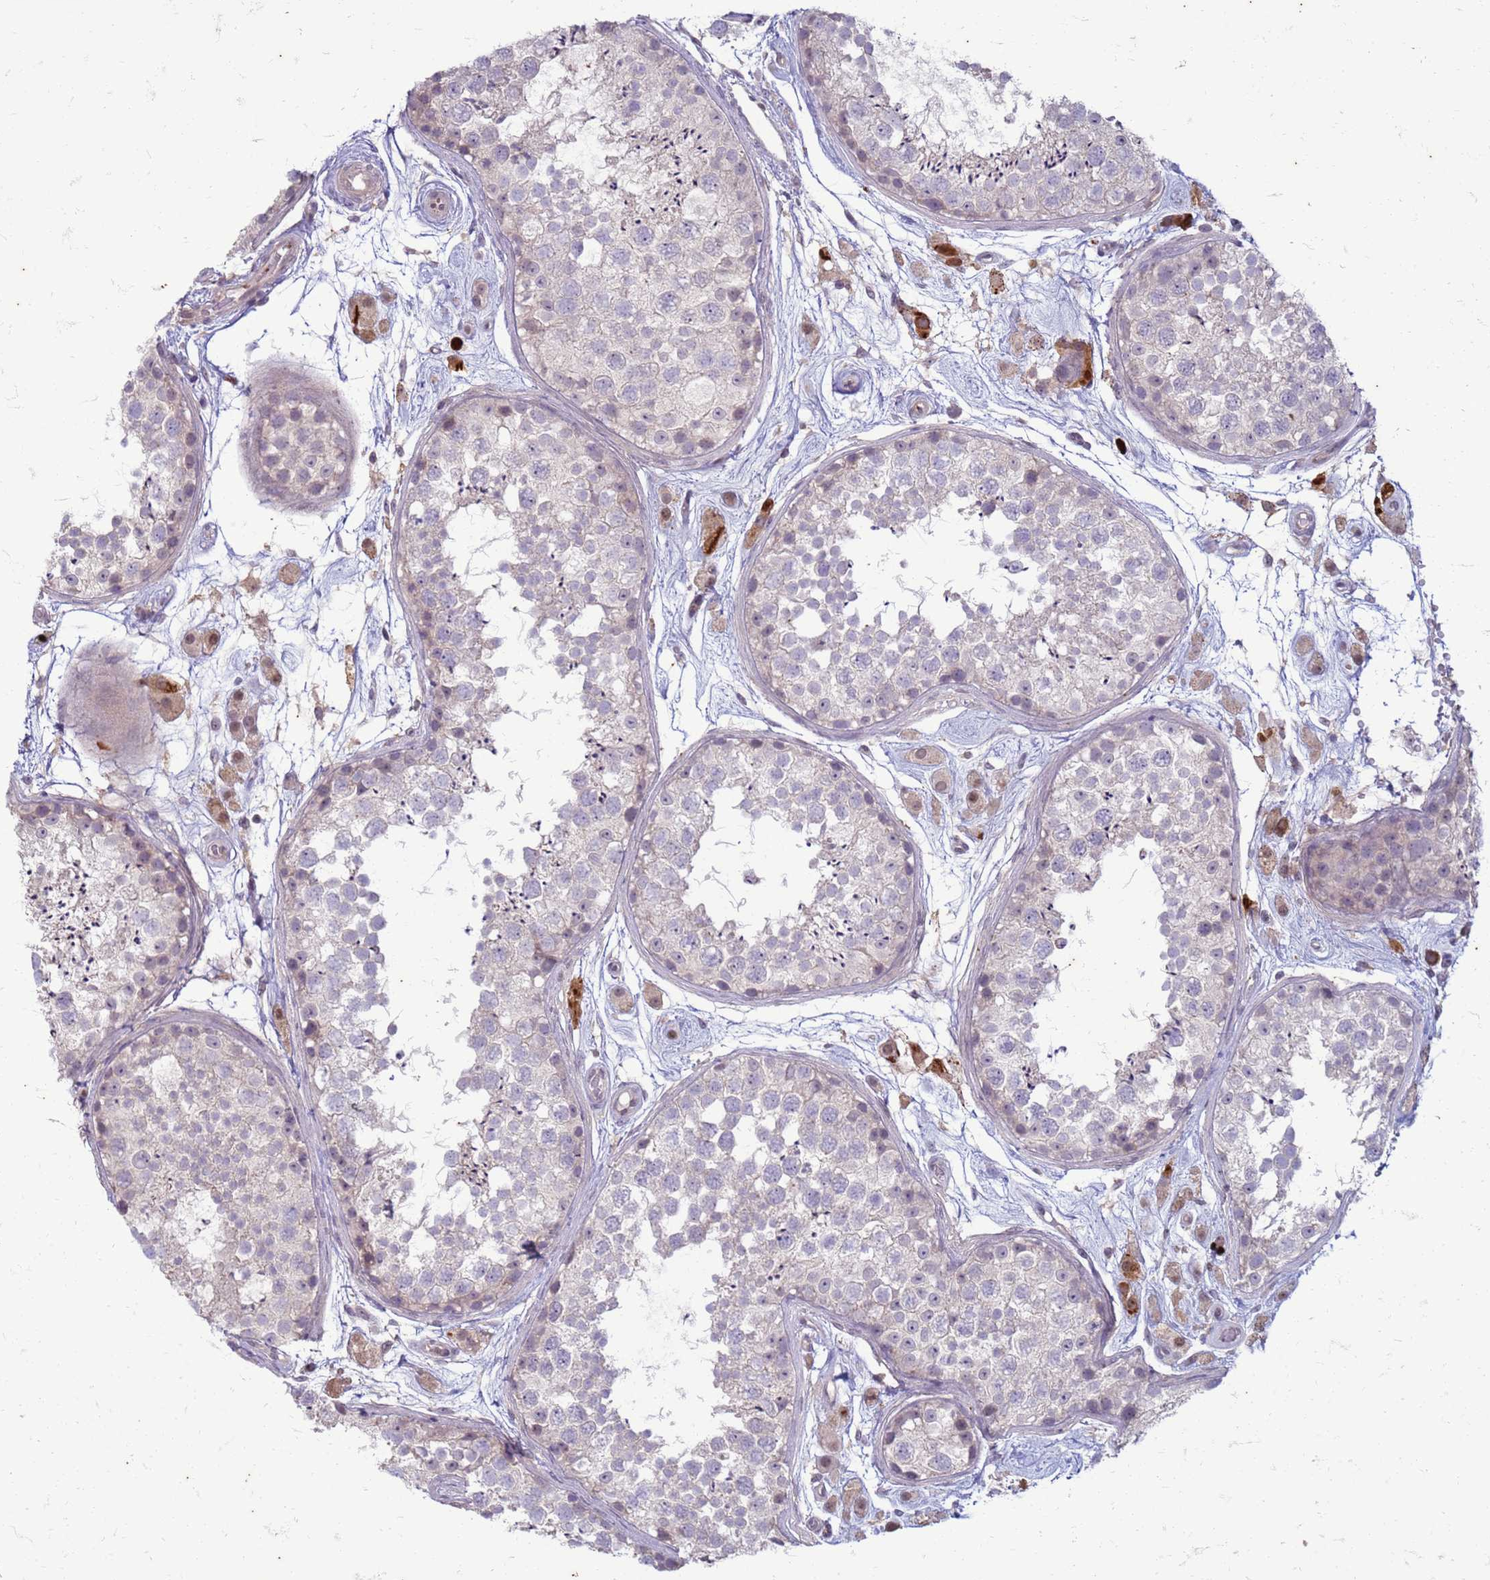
{"staining": {"intensity": "negative", "quantity": "none", "location": "none"}, "tissue": "testis", "cell_type": "Cells in seminiferous ducts", "image_type": "normal", "snomed": [{"axis": "morphology", "description": "Normal tissue, NOS"}, {"axis": "topography", "description": "Testis"}], "caption": "The IHC histopathology image has no significant positivity in cells in seminiferous ducts of testis. (DAB IHC visualized using brightfield microscopy, high magnification).", "gene": "SLC15A3", "patient": {"sex": "male", "age": 25}}